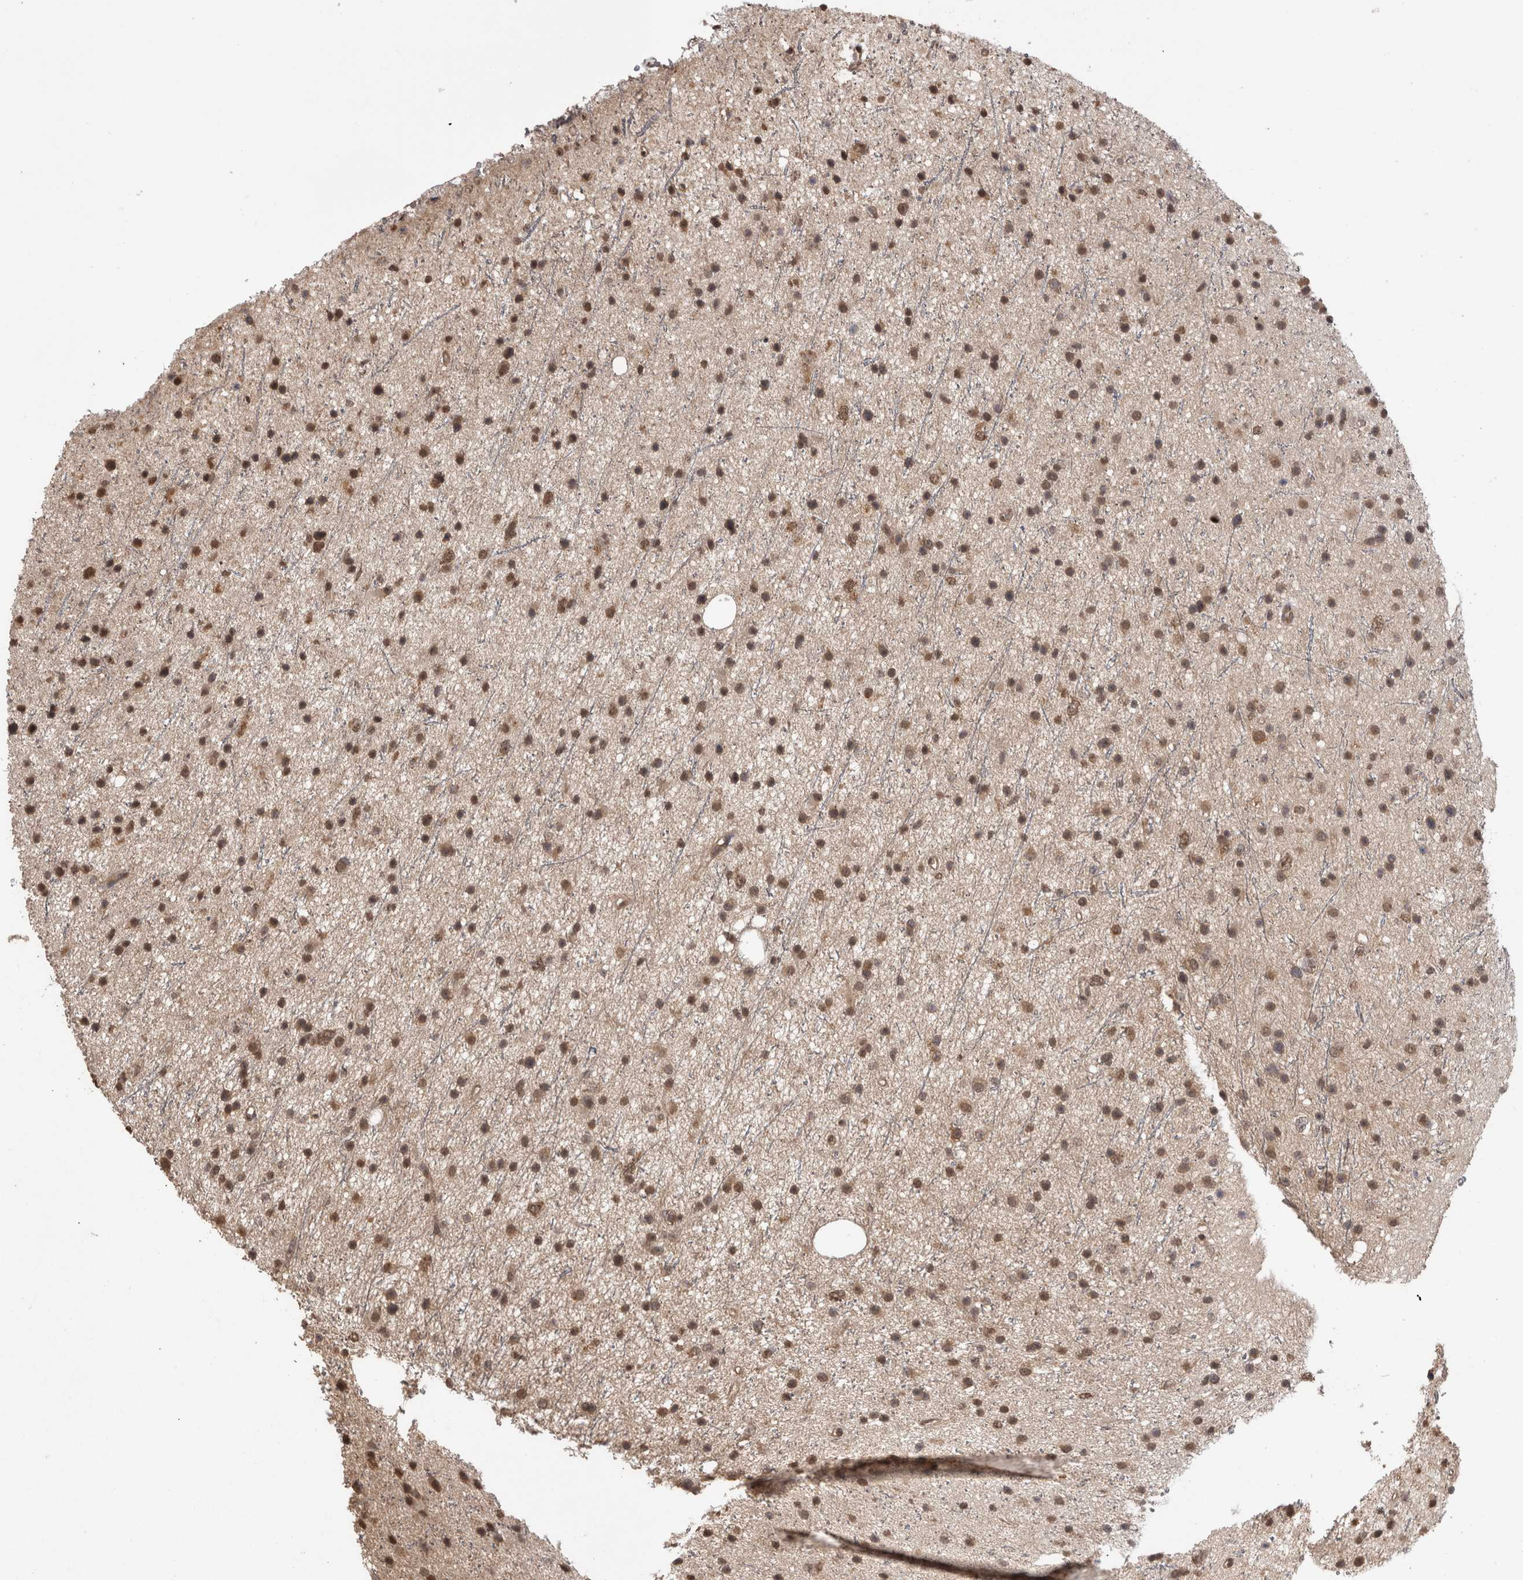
{"staining": {"intensity": "moderate", "quantity": ">75%", "location": "nuclear"}, "tissue": "glioma", "cell_type": "Tumor cells", "image_type": "cancer", "snomed": [{"axis": "morphology", "description": "Glioma, malignant, Low grade"}, {"axis": "topography", "description": "Cerebral cortex"}], "caption": "A histopathology image showing moderate nuclear positivity in approximately >75% of tumor cells in malignant glioma (low-grade), as visualized by brown immunohistochemical staining.", "gene": "PAK4", "patient": {"sex": "female", "age": 39}}